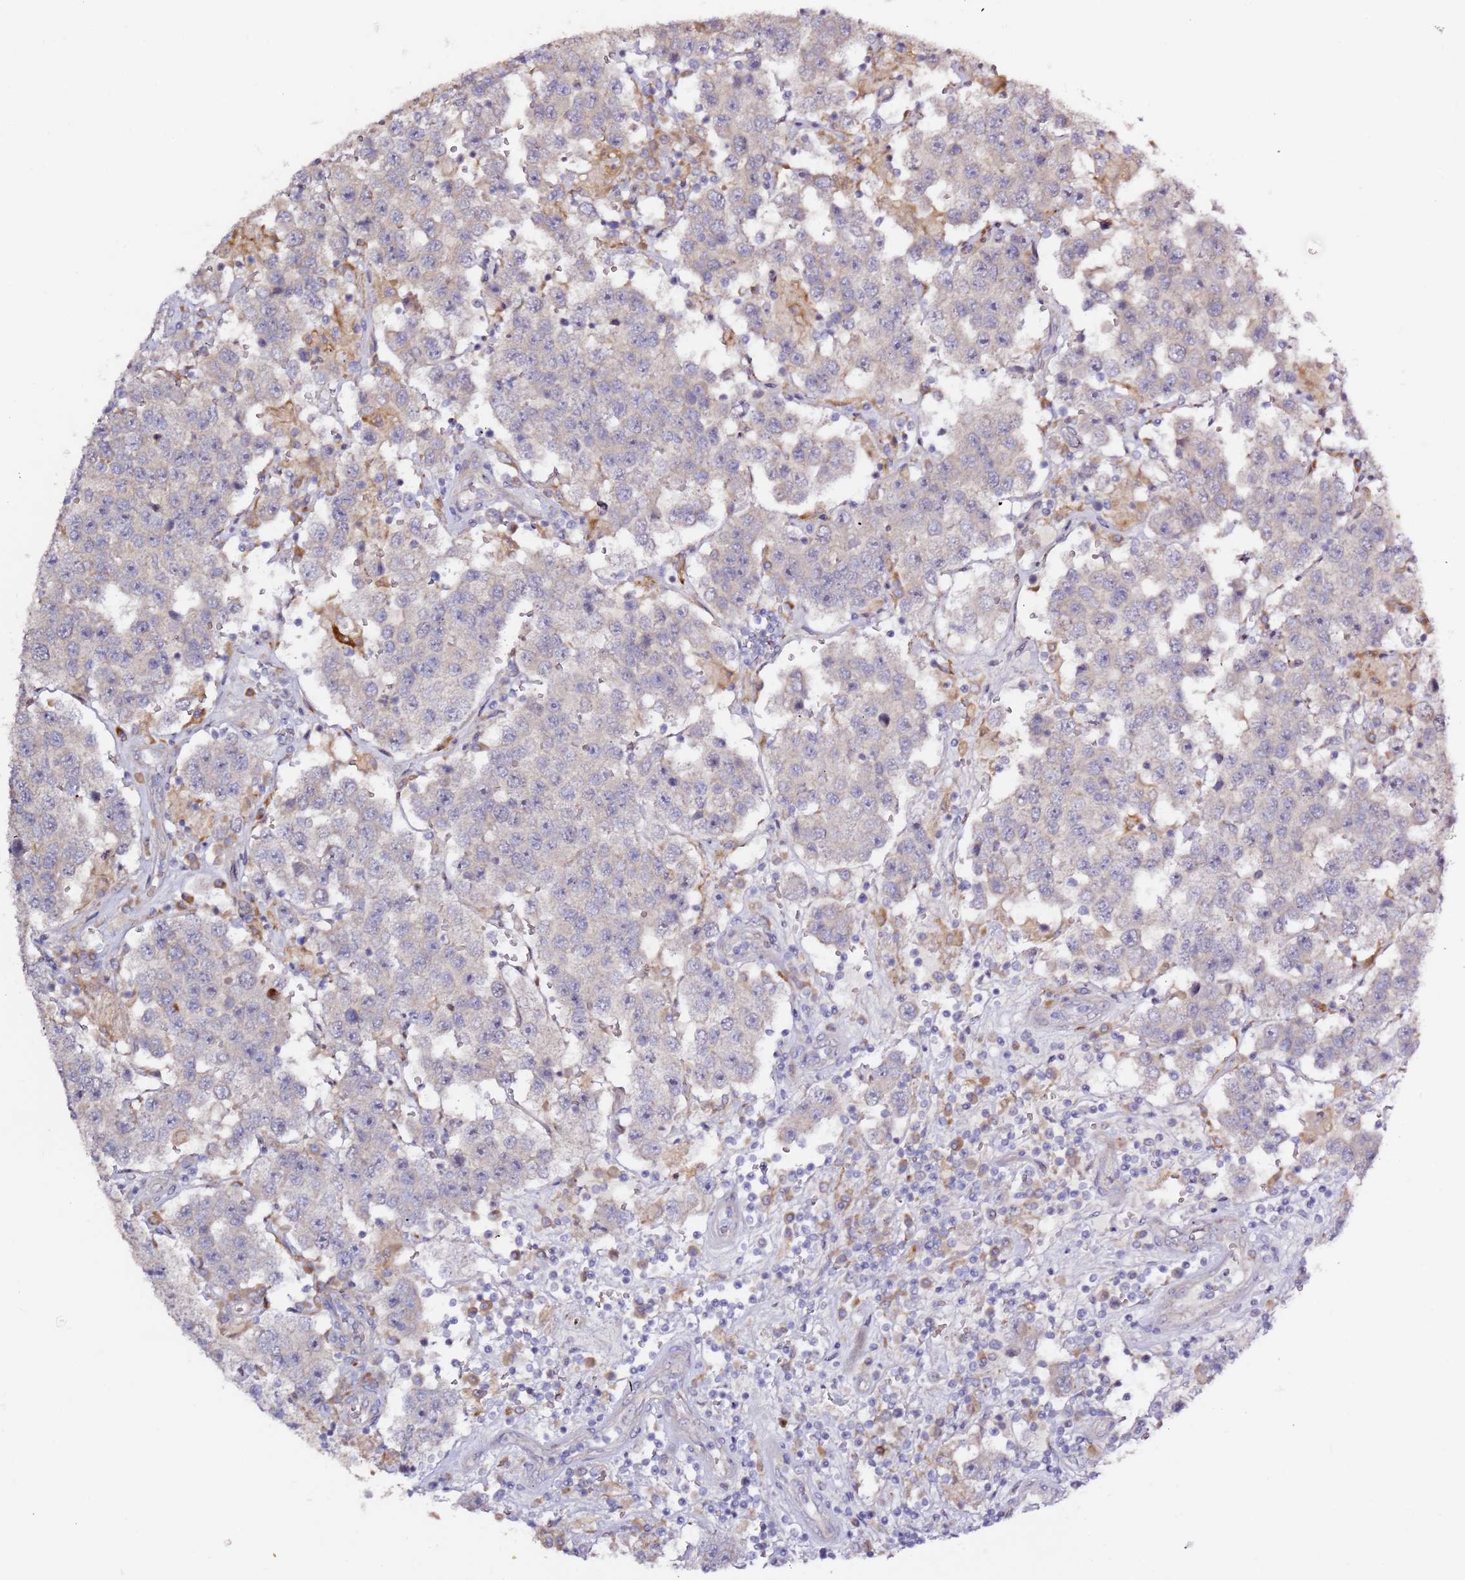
{"staining": {"intensity": "negative", "quantity": "none", "location": "none"}, "tissue": "testis cancer", "cell_type": "Tumor cells", "image_type": "cancer", "snomed": [{"axis": "morphology", "description": "Seminoma, NOS"}, {"axis": "topography", "description": "Testis"}], "caption": "A high-resolution micrograph shows immunohistochemistry (IHC) staining of testis cancer (seminoma), which shows no significant positivity in tumor cells. (Stains: DAB (3,3'-diaminobenzidine) immunohistochemistry (IHC) with hematoxylin counter stain, Microscopy: brightfield microscopy at high magnification).", "gene": "HSD17B7", "patient": {"sex": "male", "age": 37}}